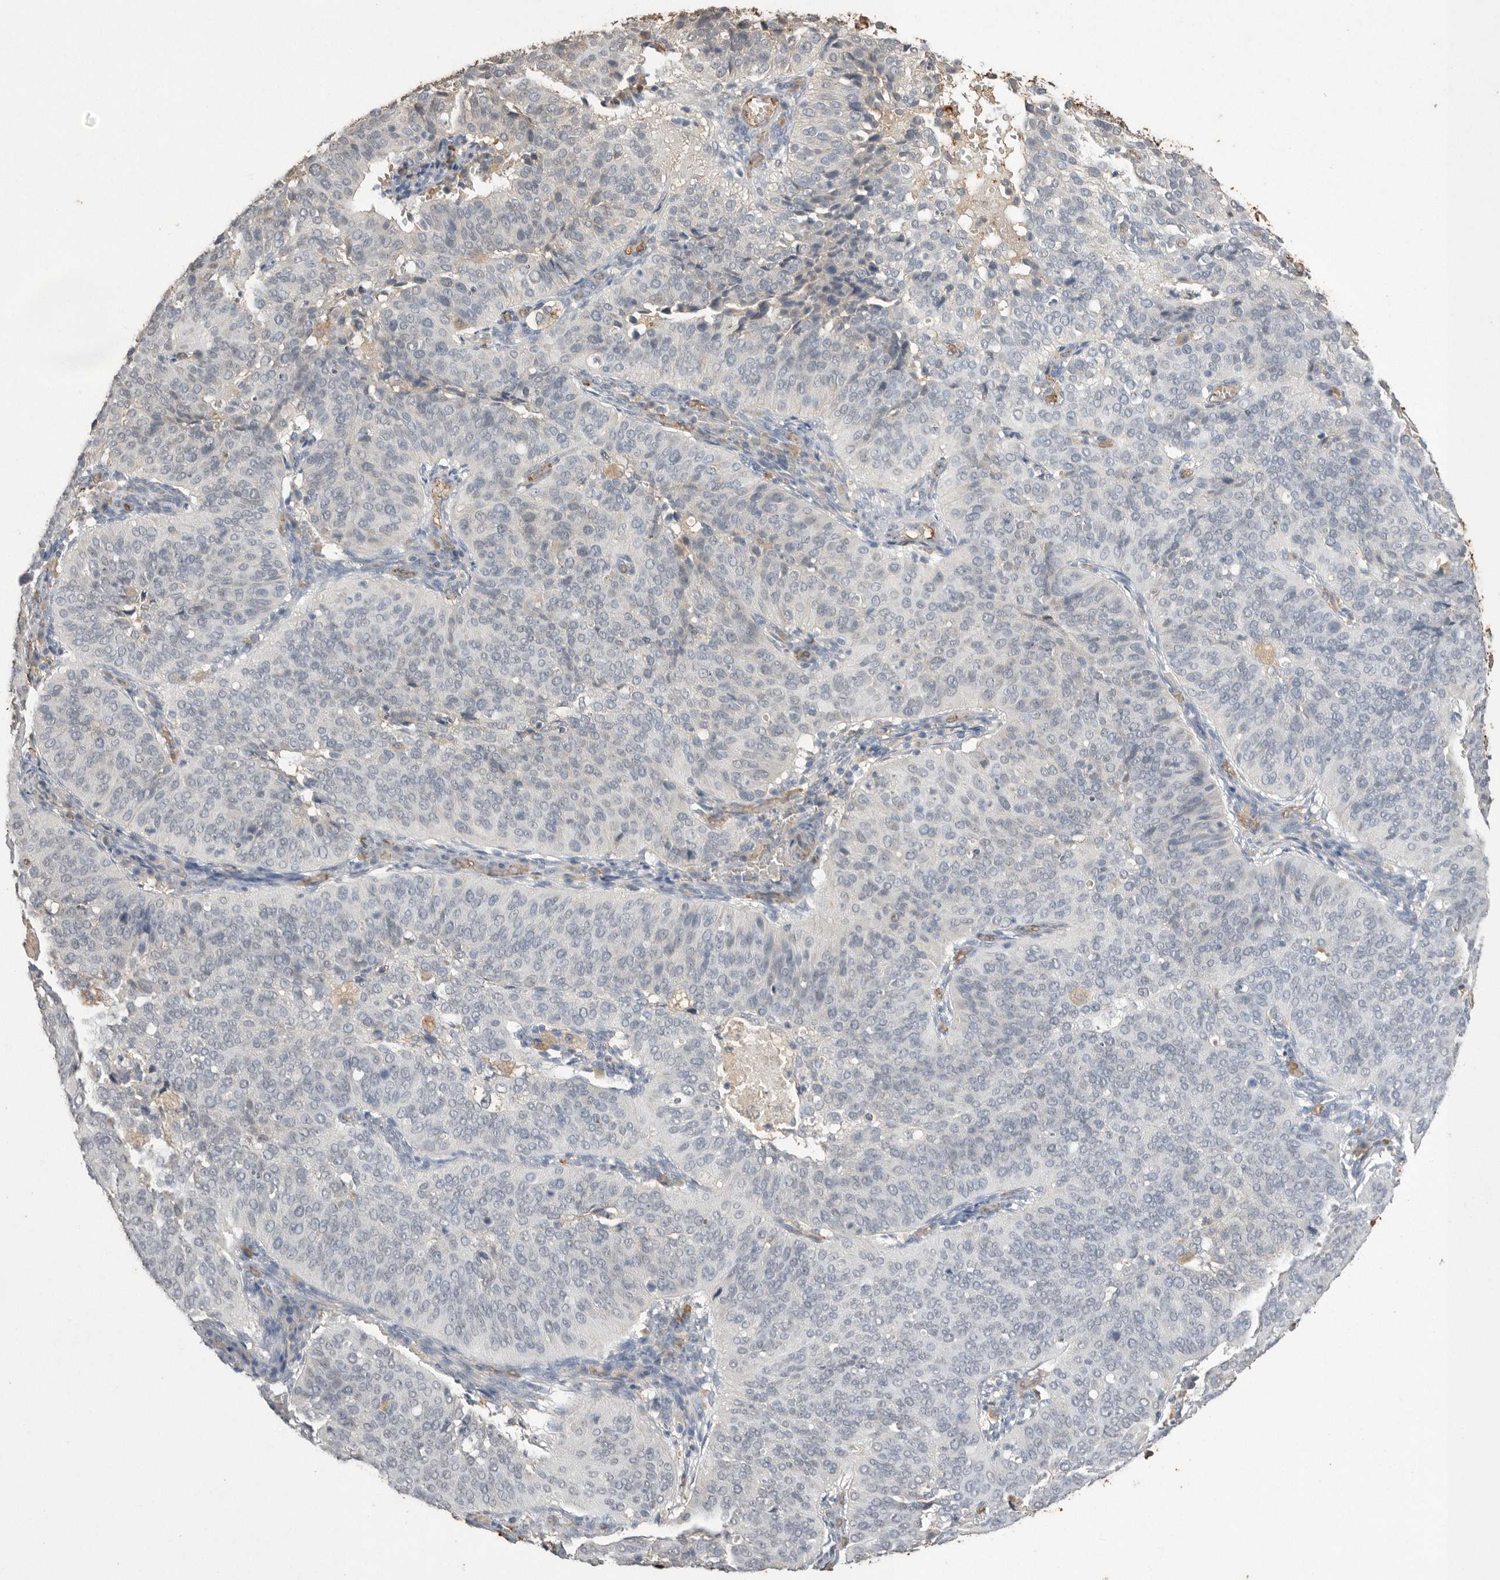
{"staining": {"intensity": "negative", "quantity": "none", "location": "none"}, "tissue": "cervical cancer", "cell_type": "Tumor cells", "image_type": "cancer", "snomed": [{"axis": "morphology", "description": "Normal tissue, NOS"}, {"axis": "morphology", "description": "Squamous cell carcinoma, NOS"}, {"axis": "topography", "description": "Cervix"}], "caption": "Immunohistochemistry (IHC) histopathology image of human cervical cancer stained for a protein (brown), which displays no expression in tumor cells.", "gene": "IL27", "patient": {"sex": "female", "age": 39}}